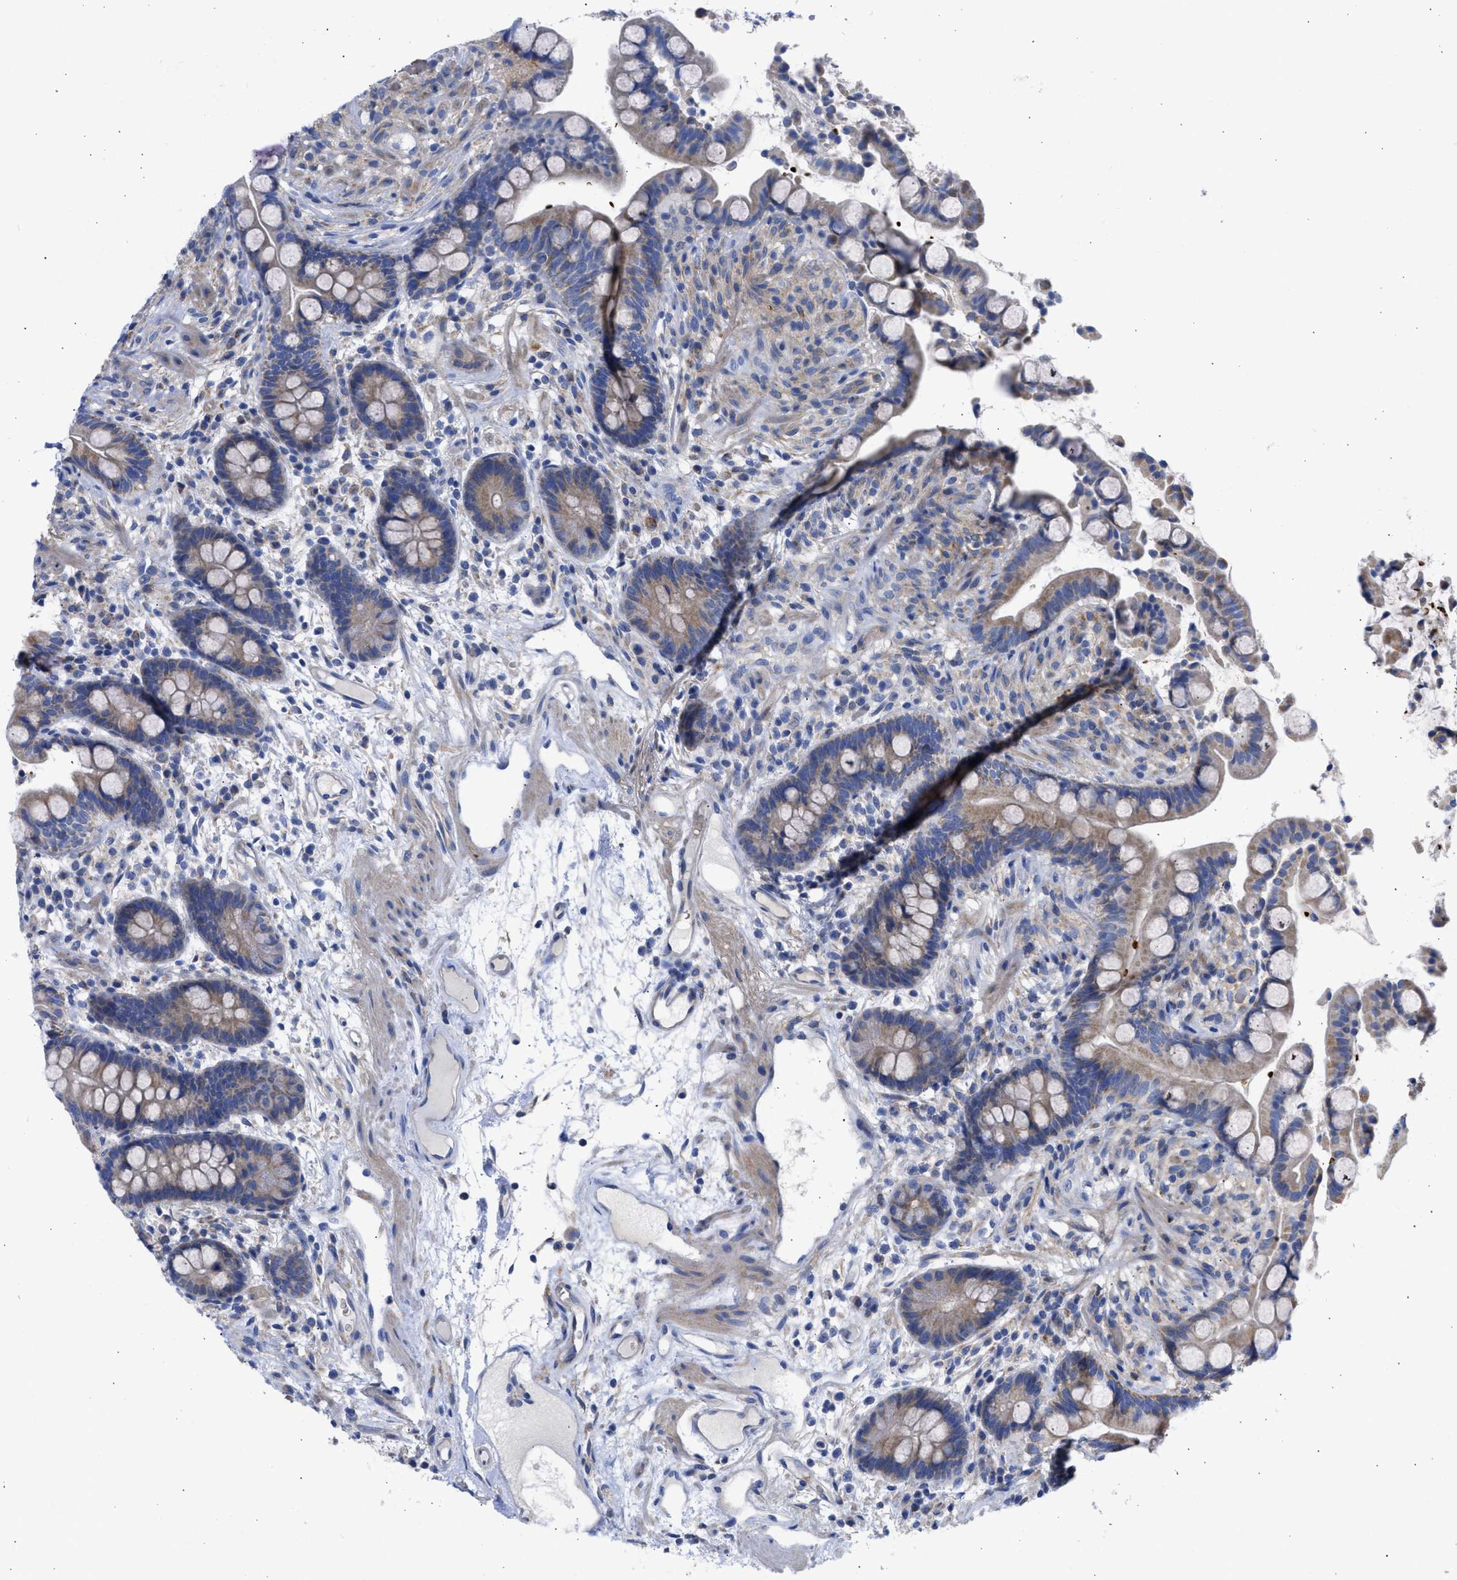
{"staining": {"intensity": "weak", "quantity": "25%-75%", "location": "cytoplasmic/membranous"}, "tissue": "colon", "cell_type": "Endothelial cells", "image_type": "normal", "snomed": [{"axis": "morphology", "description": "Normal tissue, NOS"}, {"axis": "topography", "description": "Colon"}], "caption": "Immunohistochemistry of benign human colon exhibits low levels of weak cytoplasmic/membranous staining in about 25%-75% of endothelial cells.", "gene": "BTG3", "patient": {"sex": "male", "age": 73}}